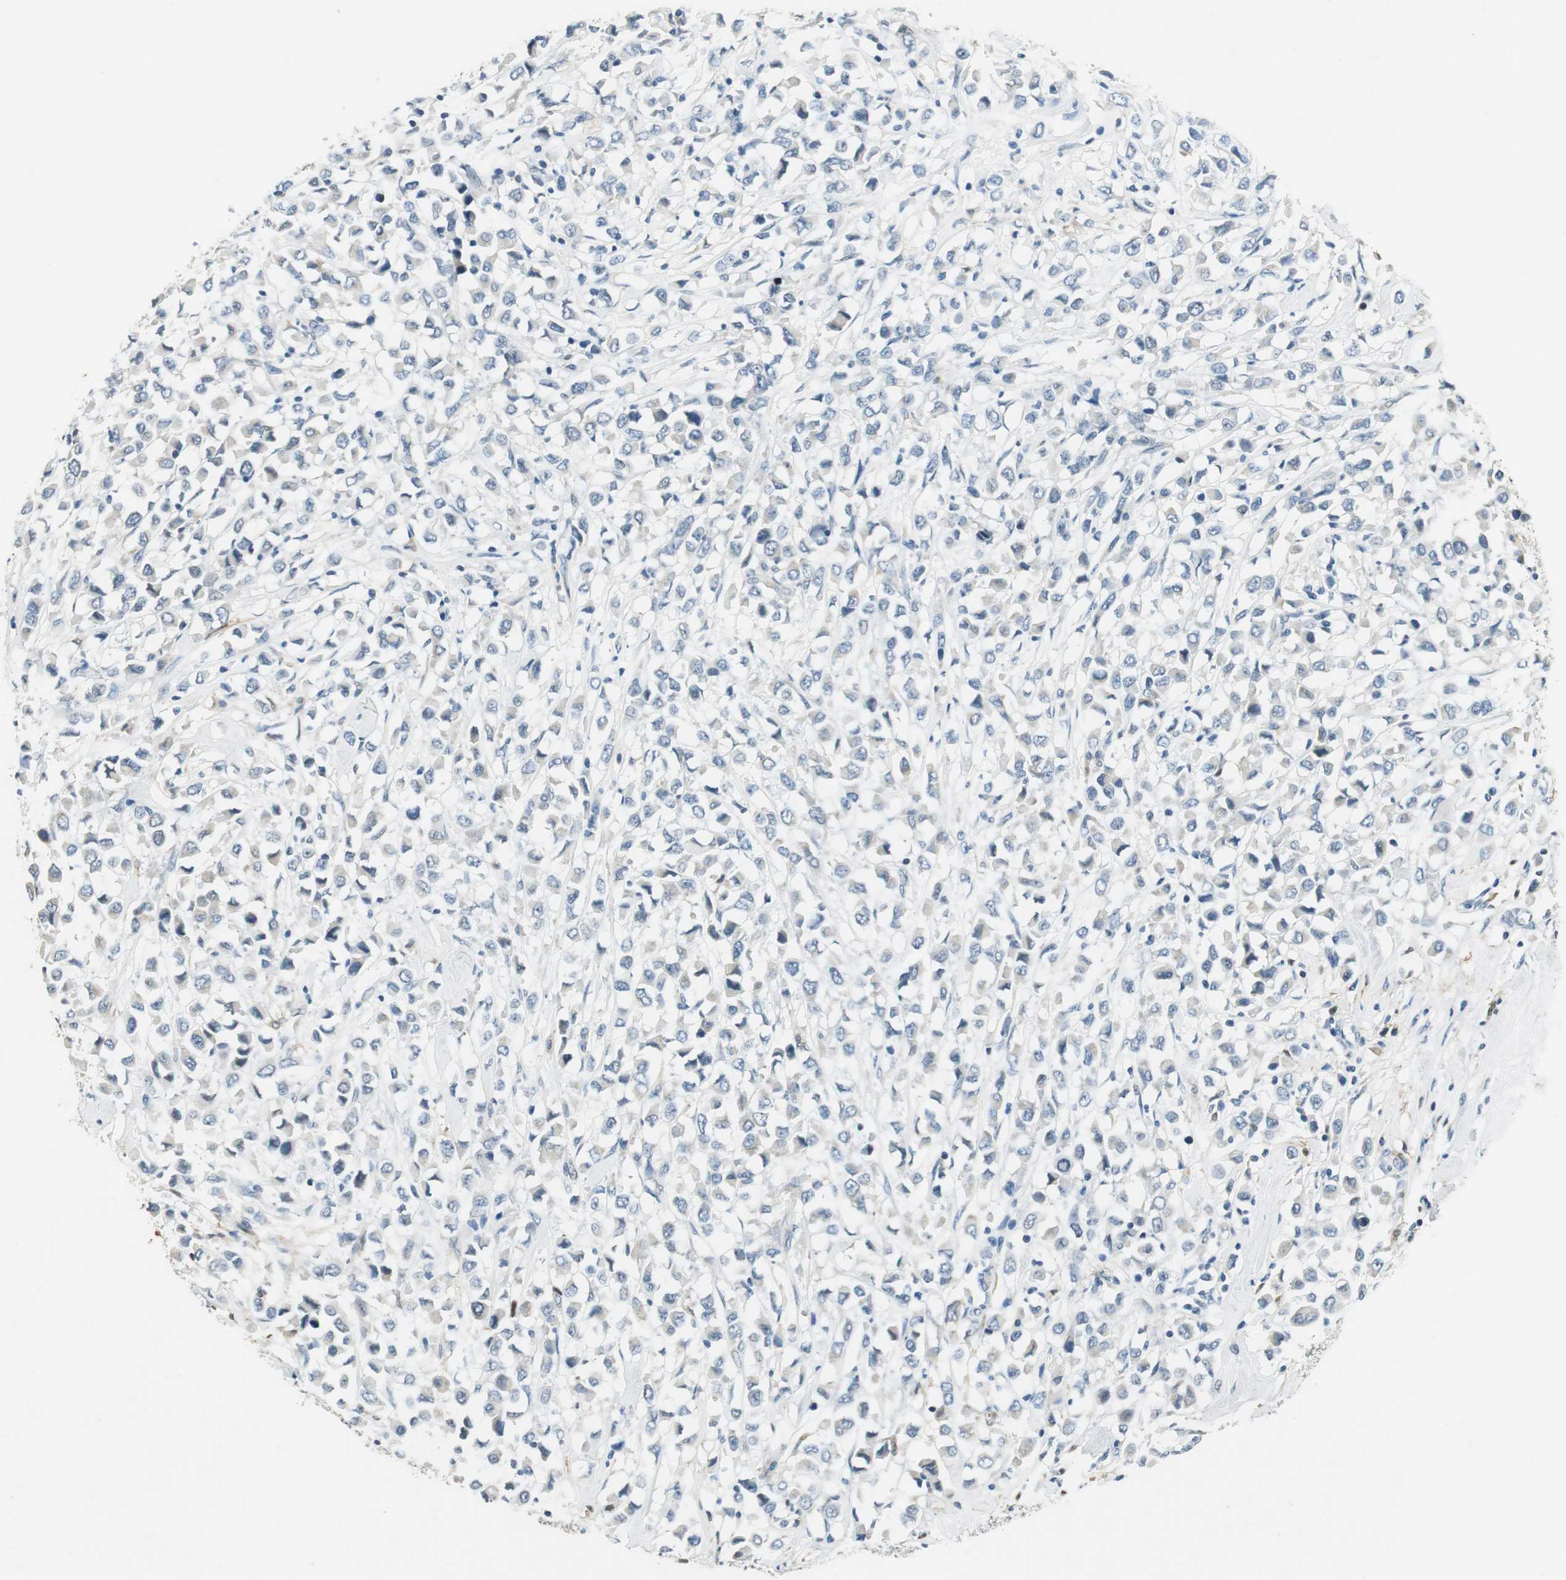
{"staining": {"intensity": "weak", "quantity": "<25%", "location": "cytoplasmic/membranous"}, "tissue": "breast cancer", "cell_type": "Tumor cells", "image_type": "cancer", "snomed": [{"axis": "morphology", "description": "Duct carcinoma"}, {"axis": "topography", "description": "Breast"}], "caption": "A histopathology image of human breast cancer (invasive ductal carcinoma) is negative for staining in tumor cells. The staining is performed using DAB (3,3'-diaminobenzidine) brown chromogen with nuclei counter-stained in using hematoxylin.", "gene": "ME1", "patient": {"sex": "female", "age": 61}}